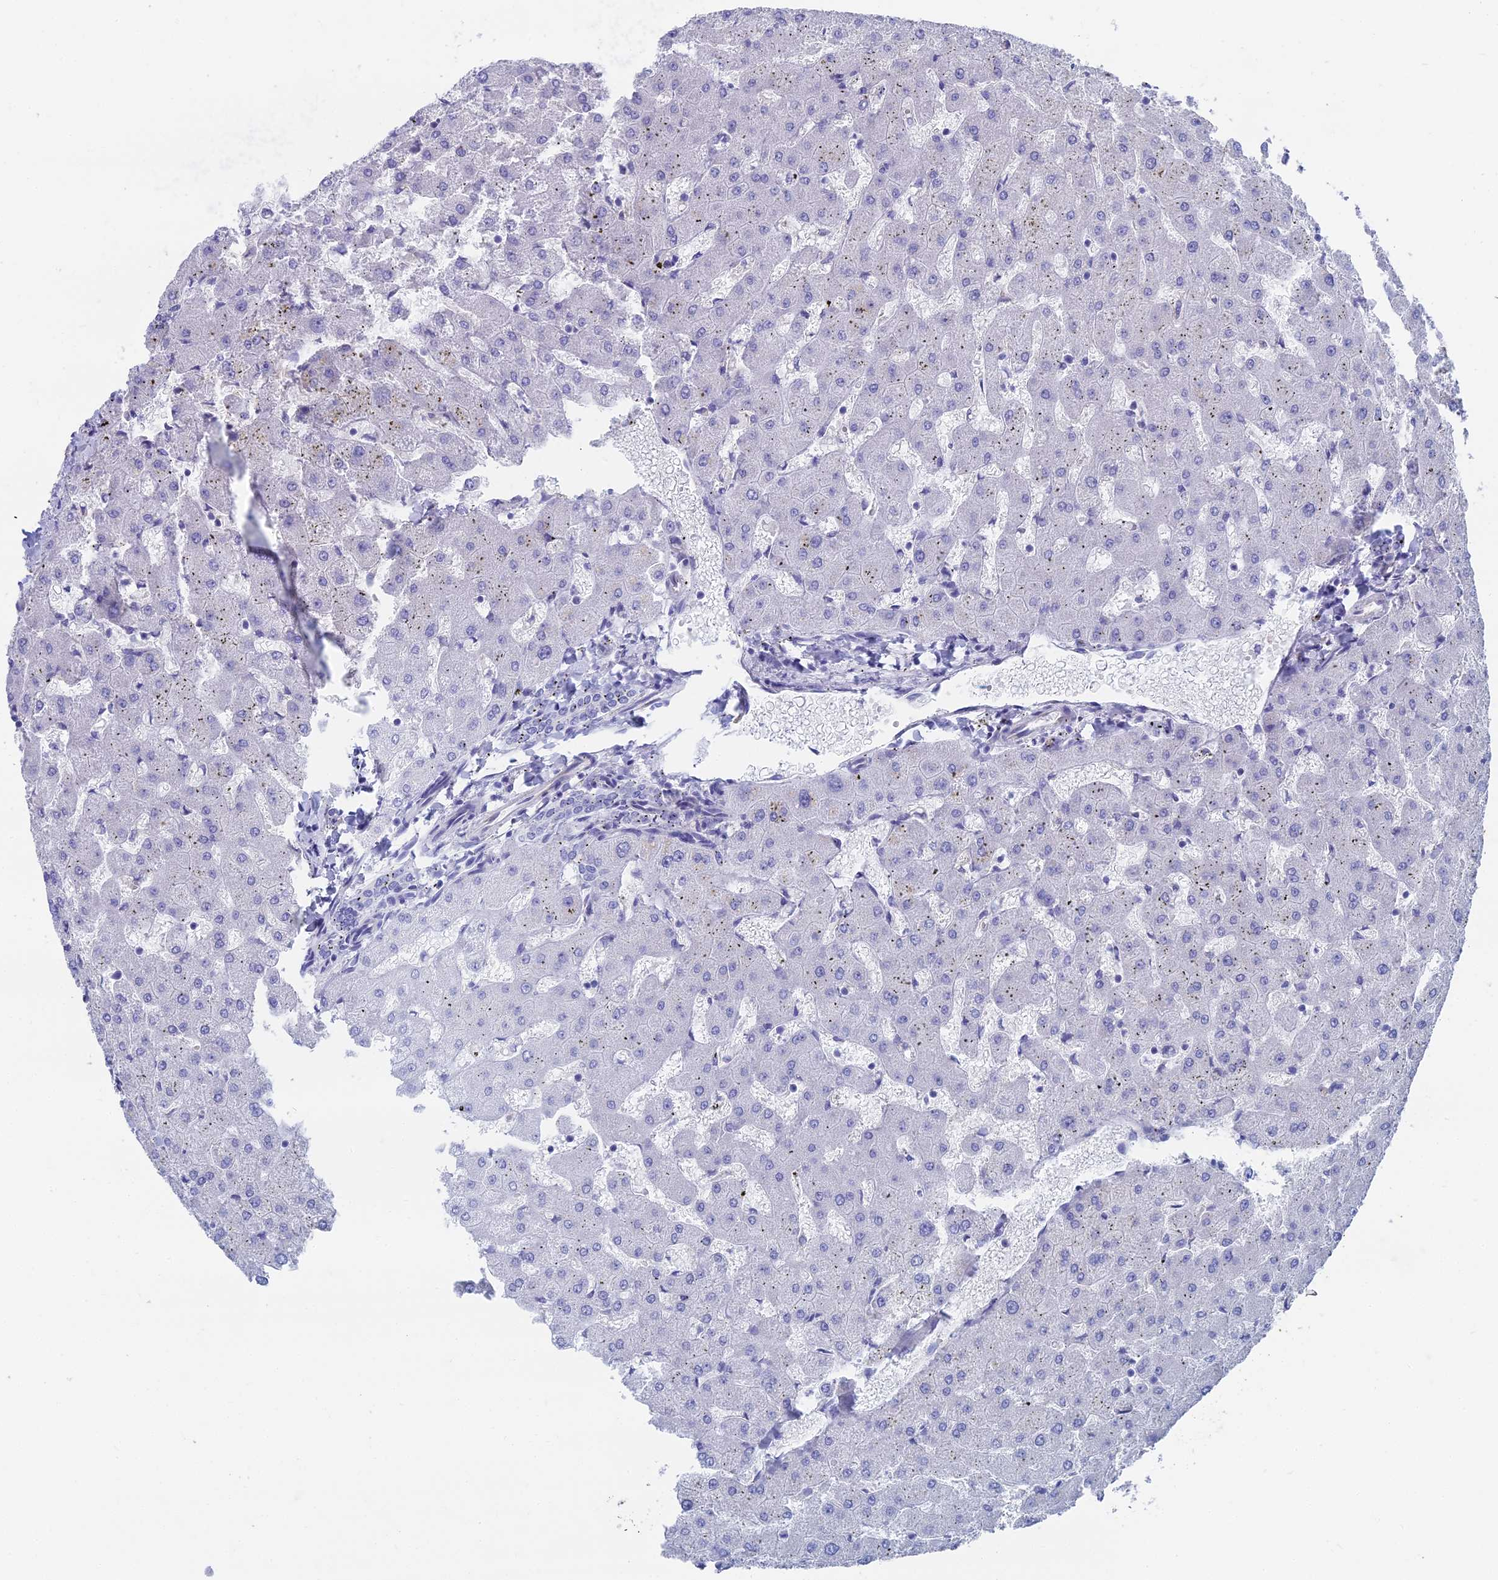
{"staining": {"intensity": "negative", "quantity": "none", "location": "none"}, "tissue": "liver", "cell_type": "Cholangiocytes", "image_type": "normal", "snomed": [{"axis": "morphology", "description": "Normal tissue, NOS"}, {"axis": "topography", "description": "Liver"}], "caption": "An IHC photomicrograph of unremarkable liver is shown. There is no staining in cholangiocytes of liver. (Brightfield microscopy of DAB IHC at high magnification).", "gene": "TNNT3", "patient": {"sex": "female", "age": 63}}